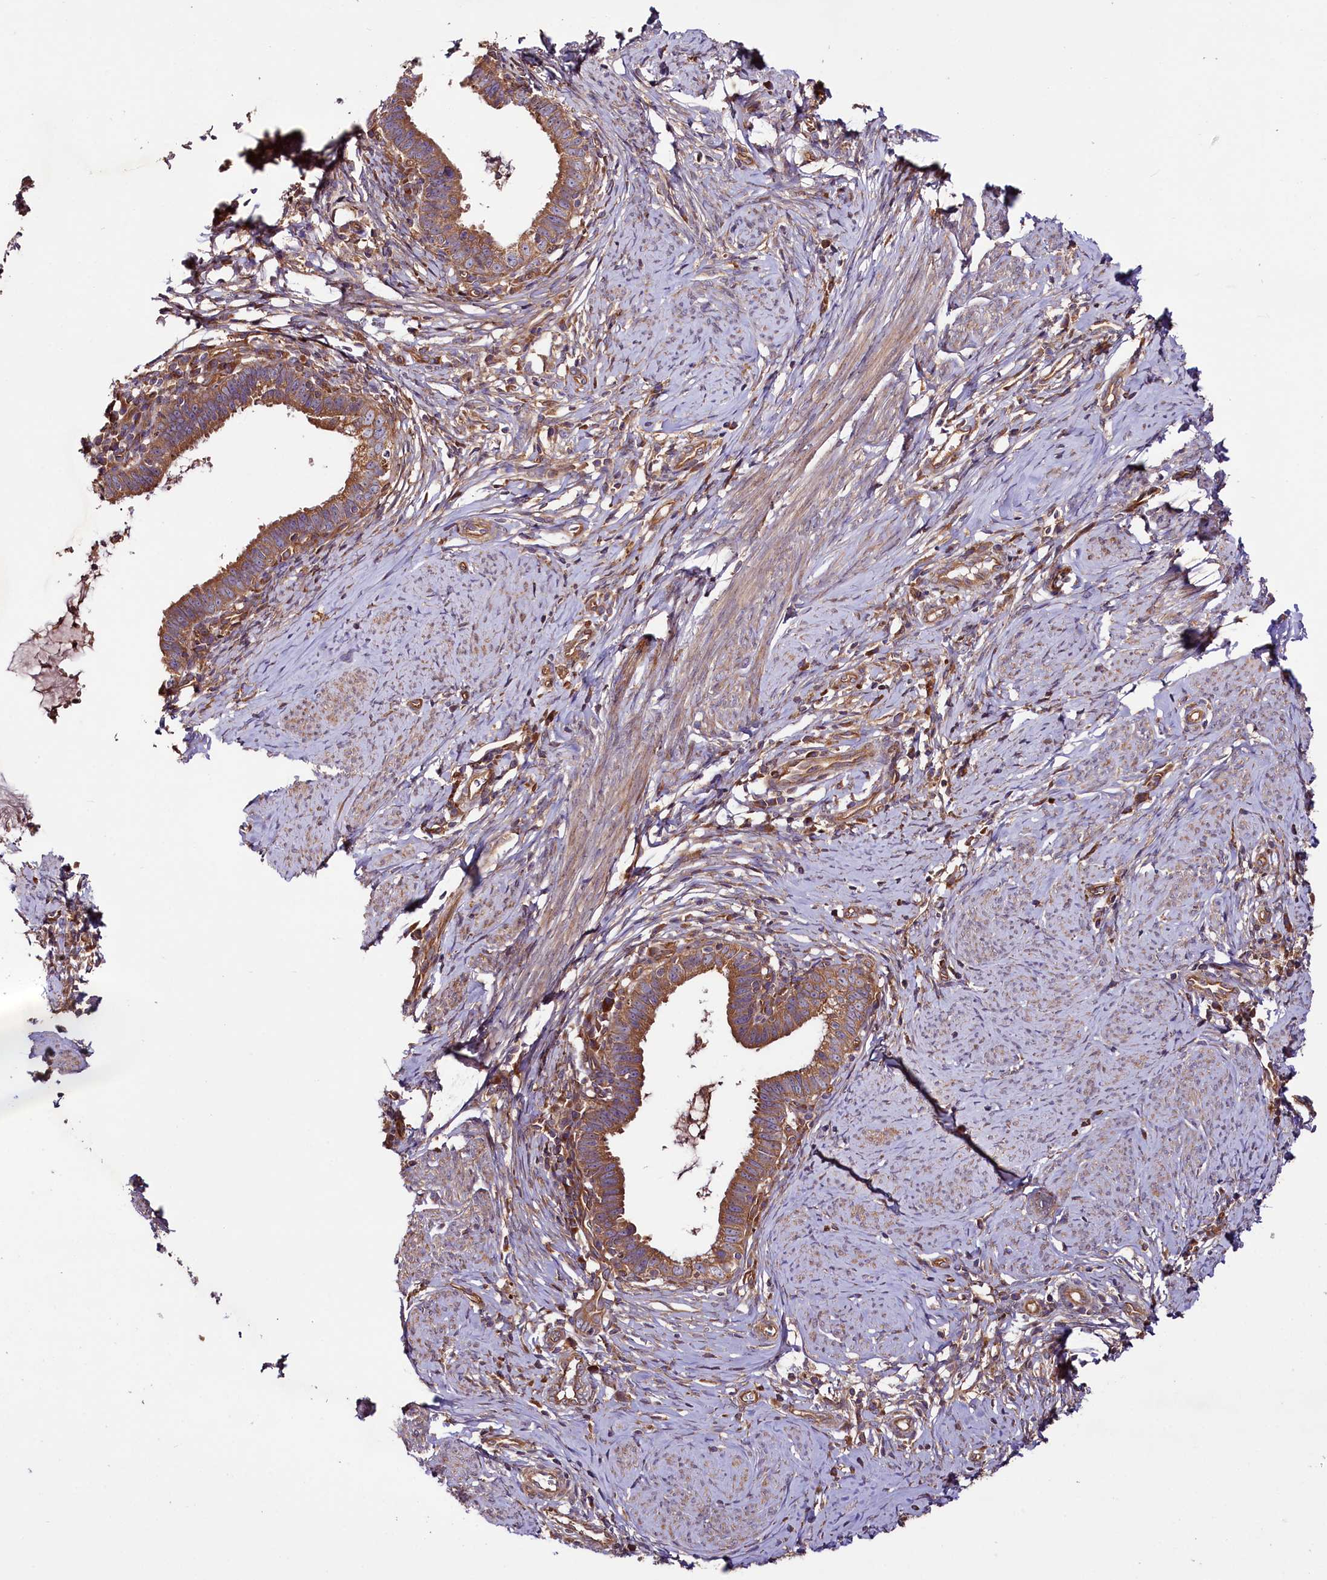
{"staining": {"intensity": "moderate", "quantity": ">75%", "location": "cytoplasmic/membranous"}, "tissue": "cervical cancer", "cell_type": "Tumor cells", "image_type": "cancer", "snomed": [{"axis": "morphology", "description": "Adenocarcinoma, NOS"}, {"axis": "topography", "description": "Cervix"}], "caption": "High-magnification brightfield microscopy of cervical cancer (adenocarcinoma) stained with DAB (brown) and counterstained with hematoxylin (blue). tumor cells exhibit moderate cytoplasmic/membranous expression is seen in about>75% of cells.", "gene": "CEP295", "patient": {"sex": "female", "age": 36}}